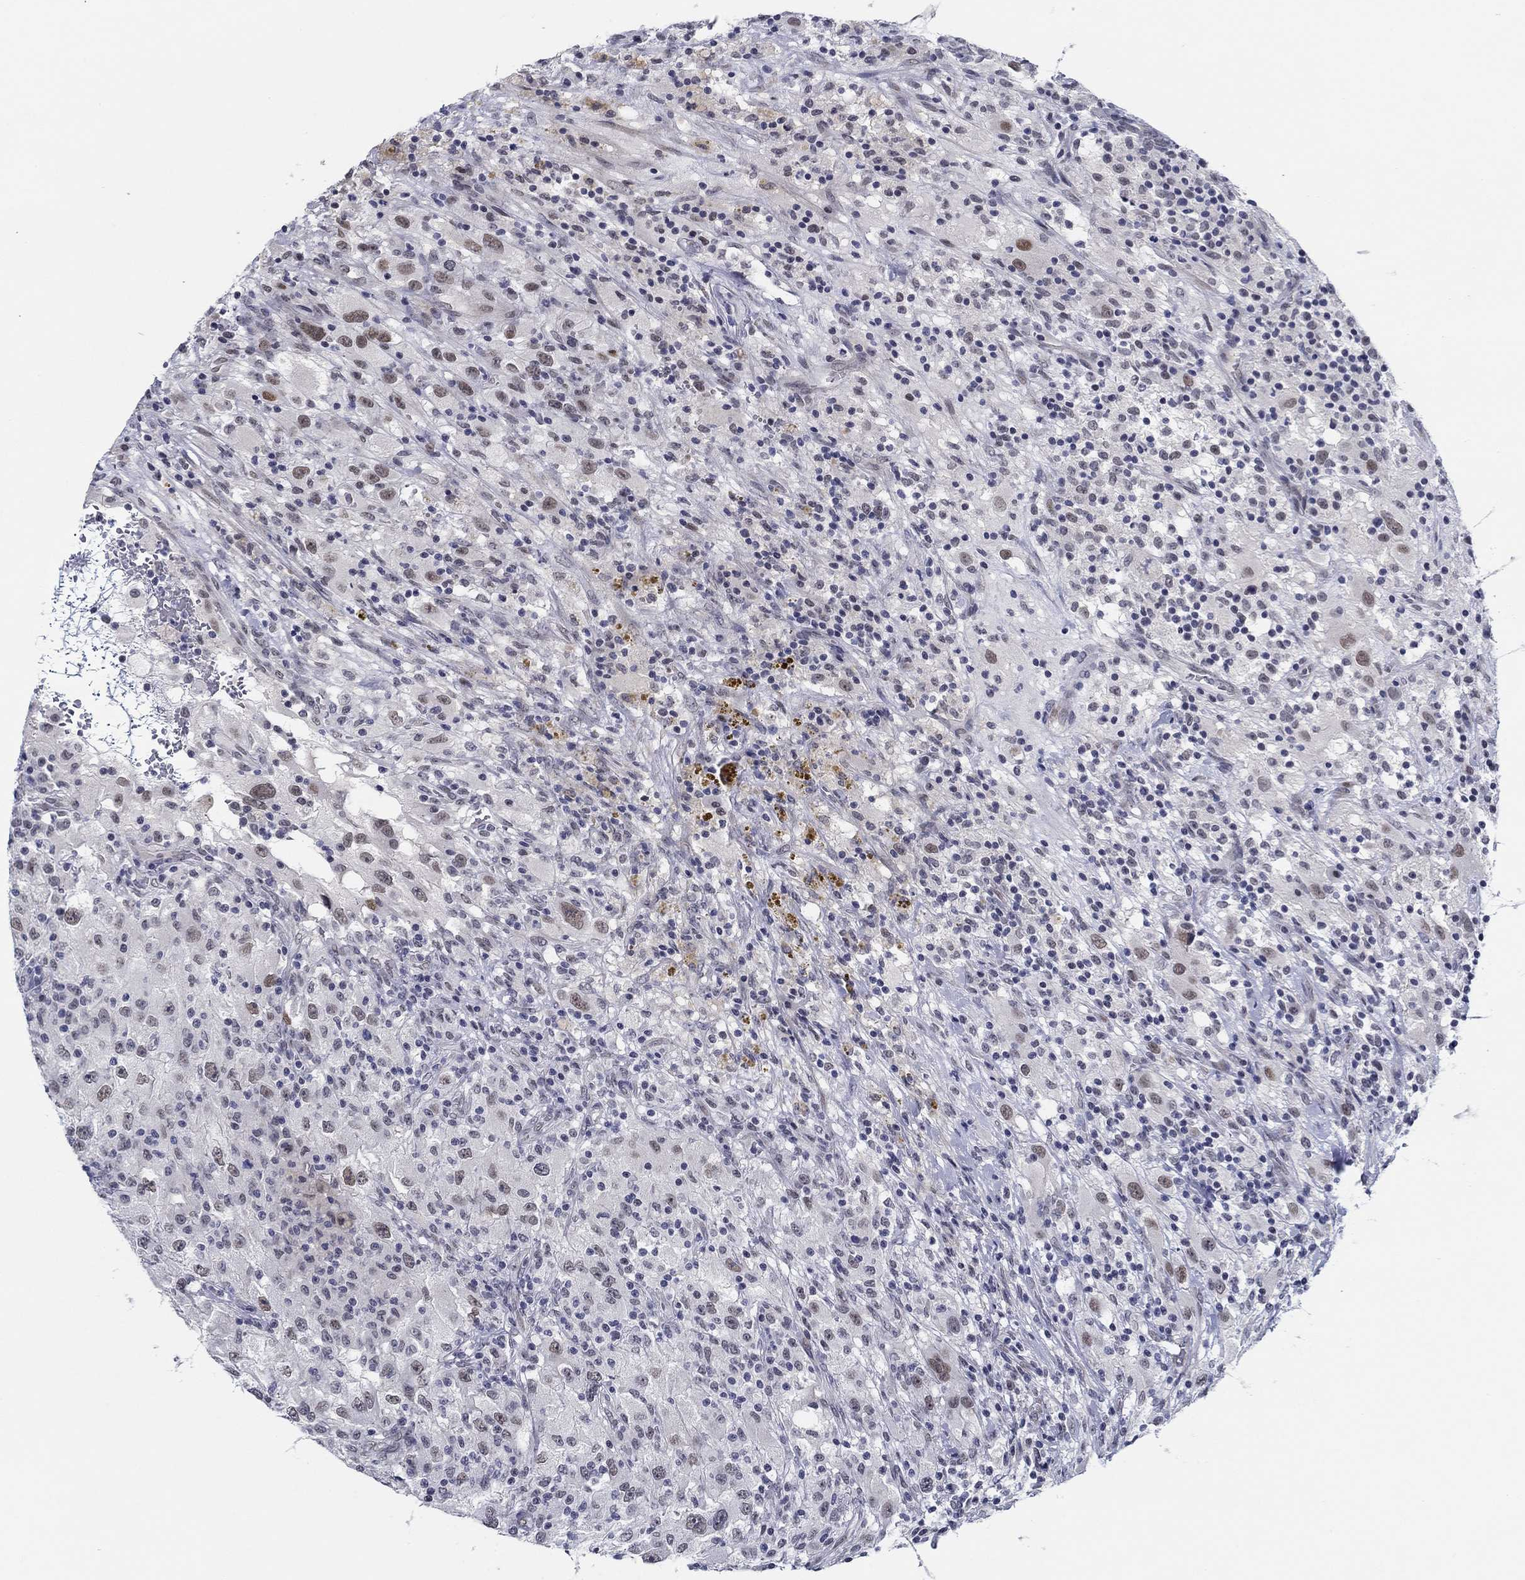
{"staining": {"intensity": "moderate", "quantity": "<25%", "location": "nuclear"}, "tissue": "renal cancer", "cell_type": "Tumor cells", "image_type": "cancer", "snomed": [{"axis": "morphology", "description": "Adenocarcinoma, NOS"}, {"axis": "topography", "description": "Kidney"}], "caption": "A low amount of moderate nuclear expression is present in approximately <25% of tumor cells in renal cancer (adenocarcinoma) tissue.", "gene": "SLC34A1", "patient": {"sex": "female", "age": 67}}